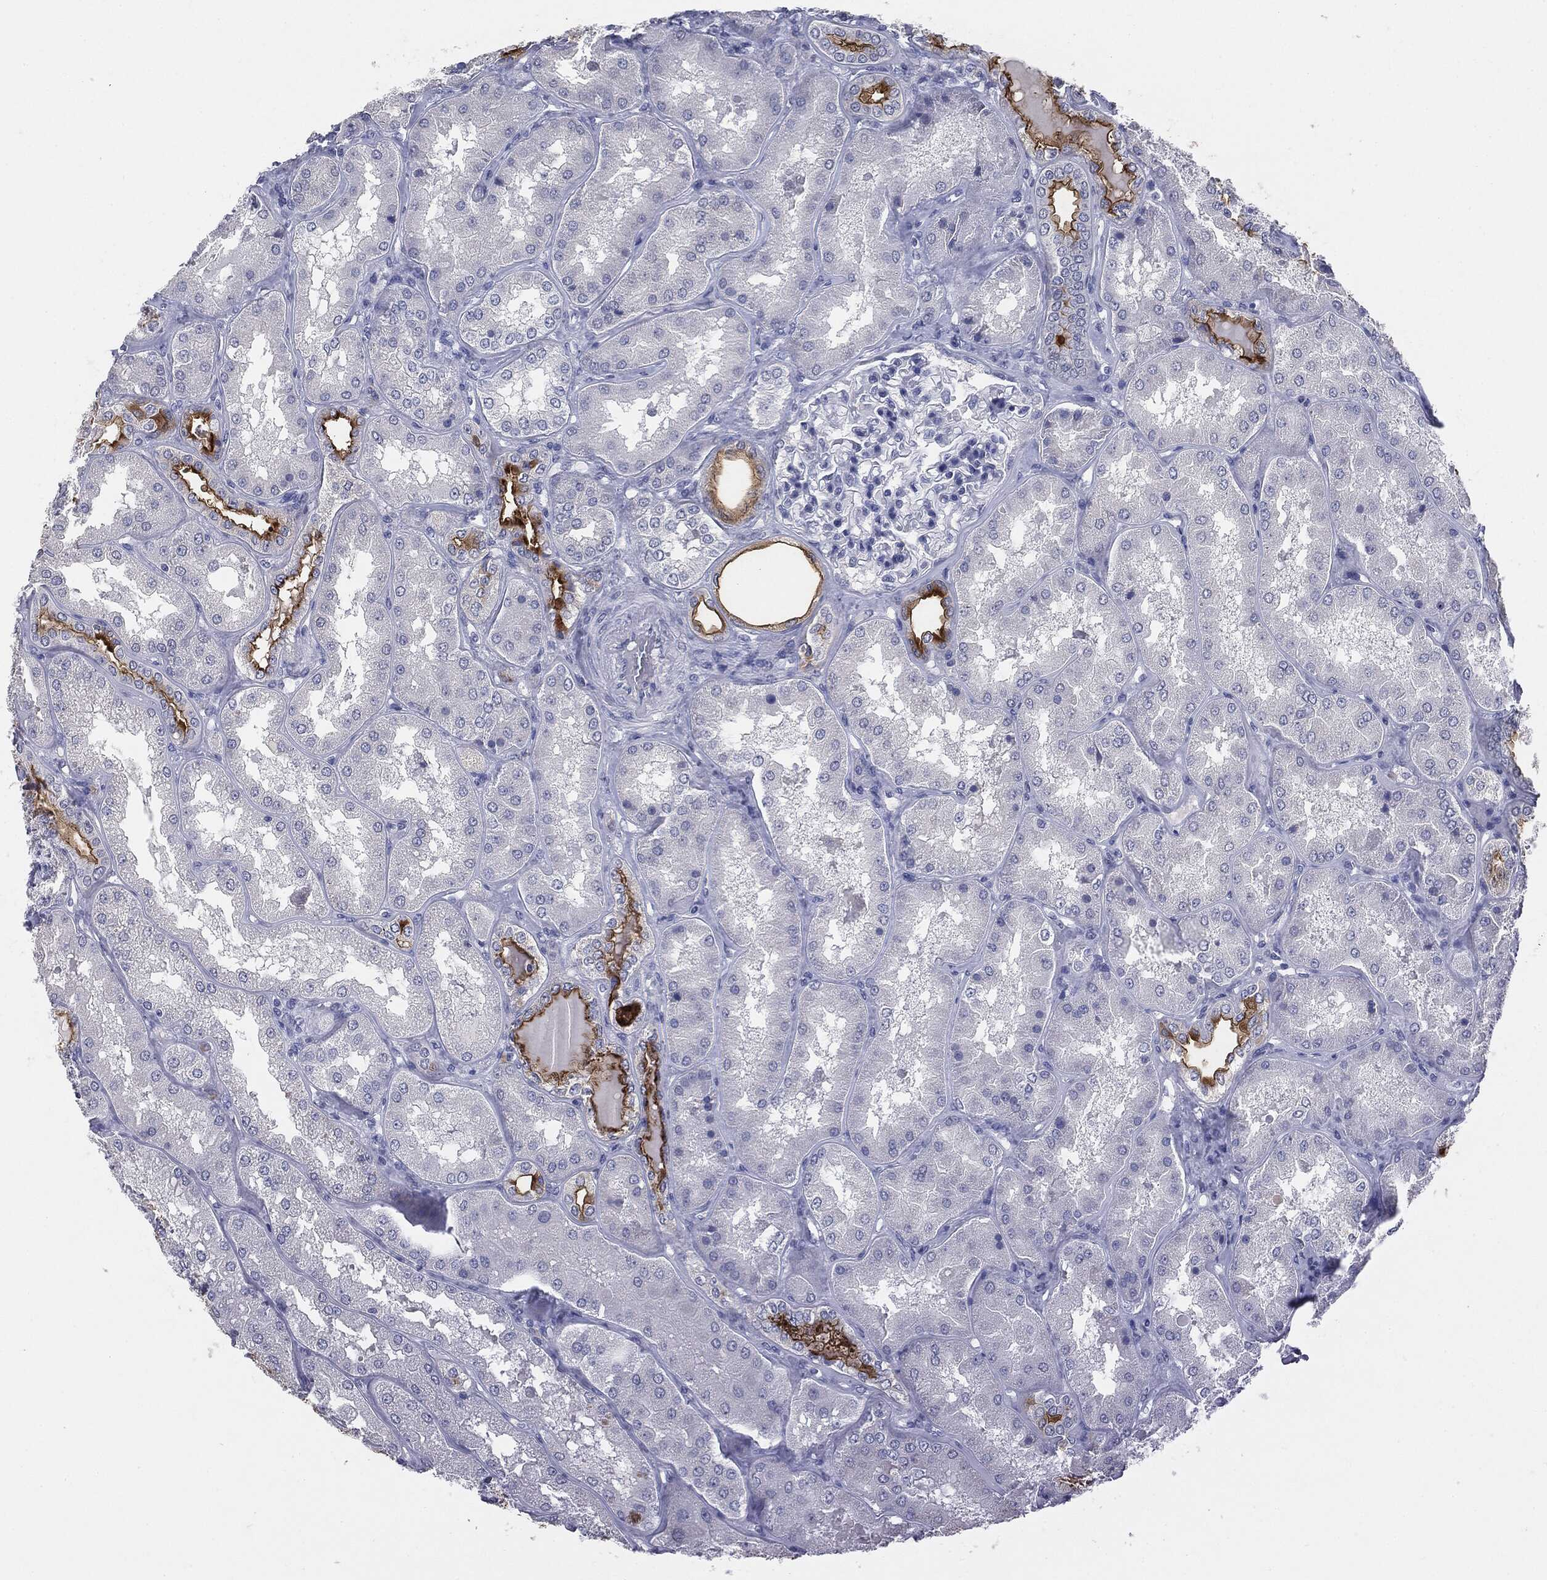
{"staining": {"intensity": "negative", "quantity": "none", "location": "none"}, "tissue": "kidney", "cell_type": "Cells in glomeruli", "image_type": "normal", "snomed": [{"axis": "morphology", "description": "Normal tissue, NOS"}, {"axis": "topography", "description": "Kidney"}], "caption": "Immunohistochemistry of benign kidney demonstrates no positivity in cells in glomeruli. (DAB IHC with hematoxylin counter stain).", "gene": "MUC1", "patient": {"sex": "female", "age": 56}}